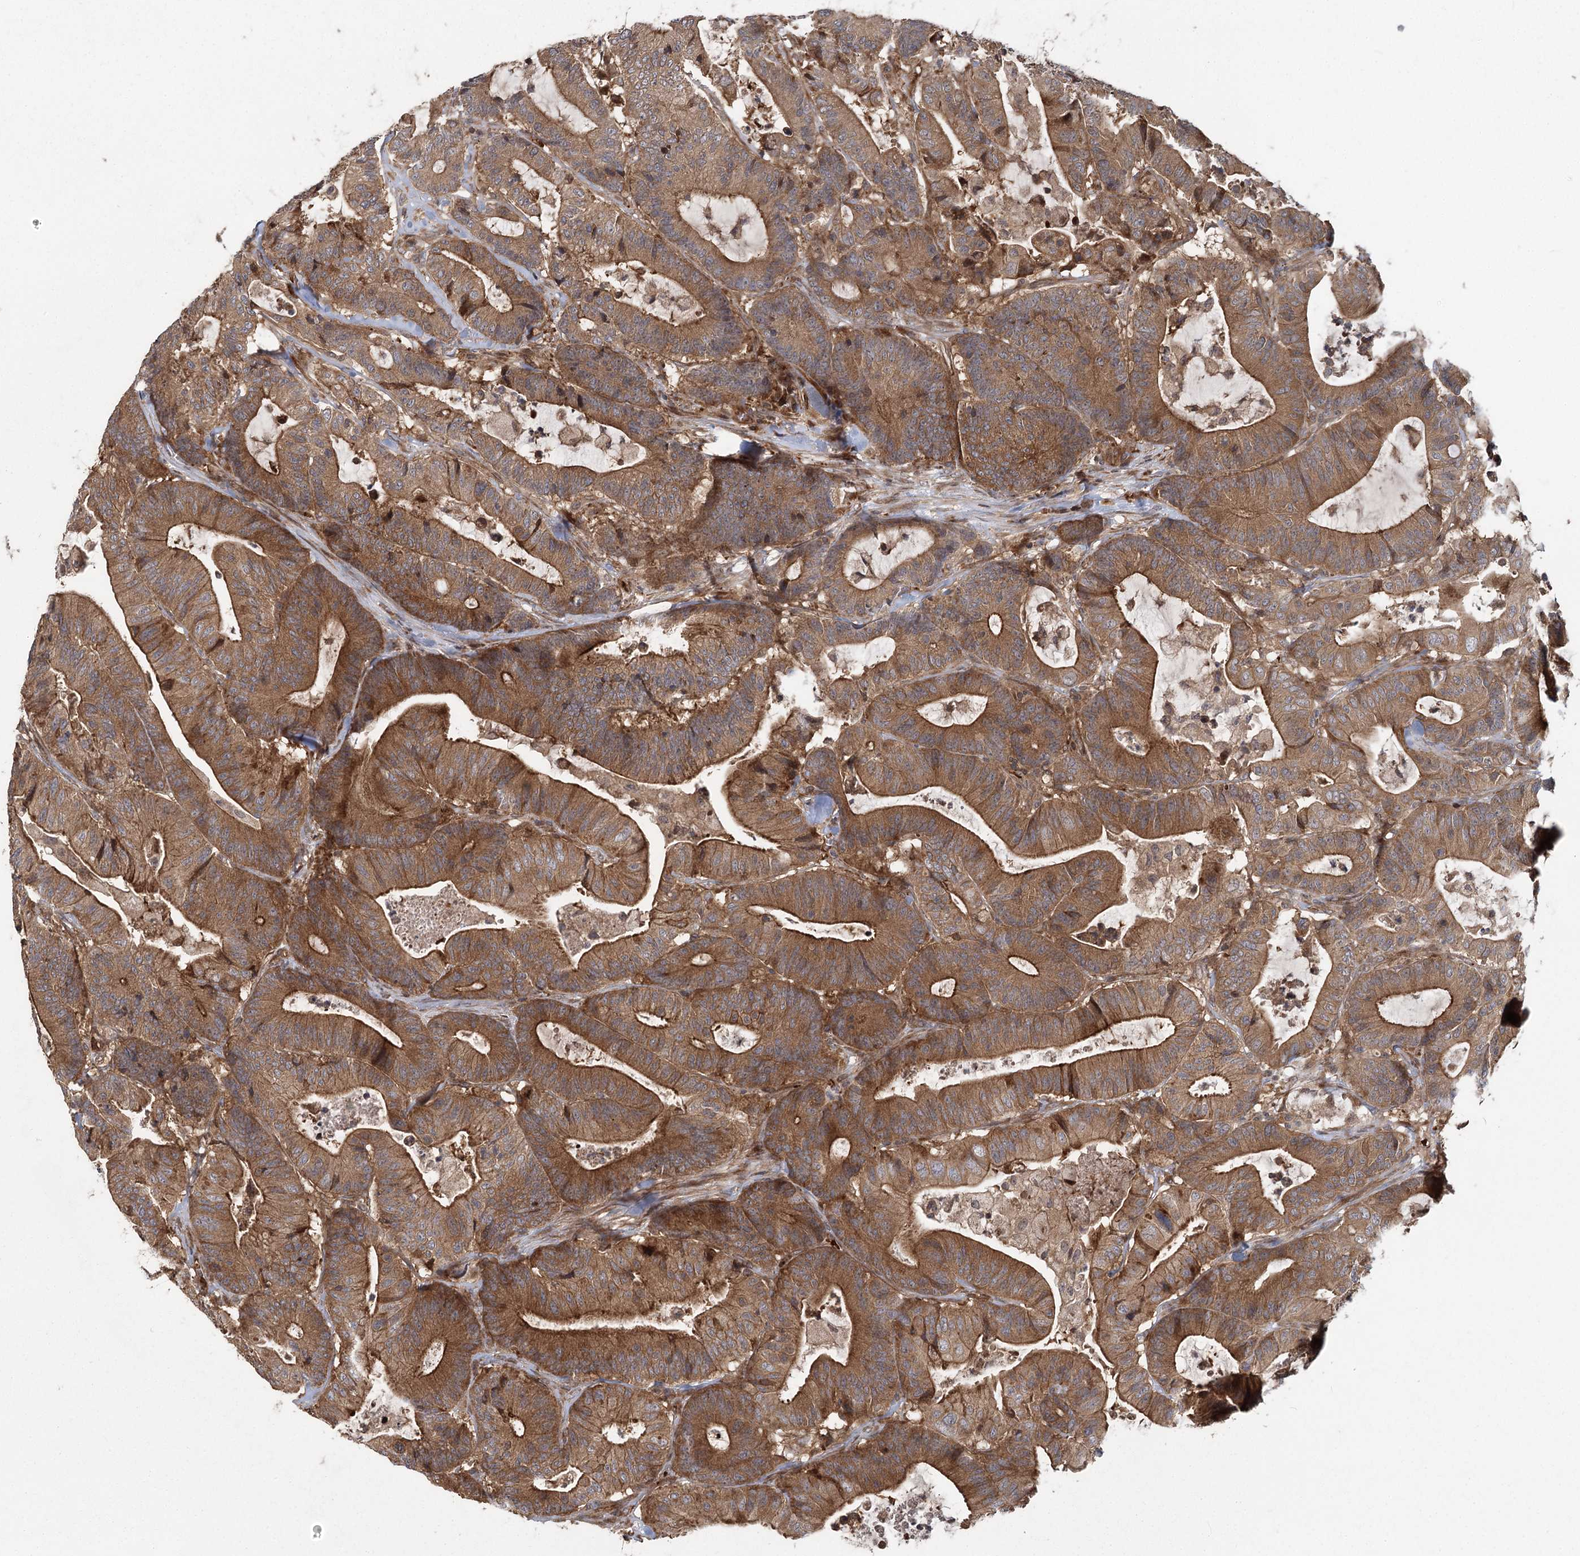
{"staining": {"intensity": "strong", "quantity": ">75%", "location": "cytoplasmic/membranous"}, "tissue": "colorectal cancer", "cell_type": "Tumor cells", "image_type": "cancer", "snomed": [{"axis": "morphology", "description": "Adenocarcinoma, NOS"}, {"axis": "topography", "description": "Colon"}], "caption": "A brown stain labels strong cytoplasmic/membranous expression of a protein in human colorectal adenocarcinoma tumor cells.", "gene": "RAPGEF6", "patient": {"sex": "female", "age": 84}}